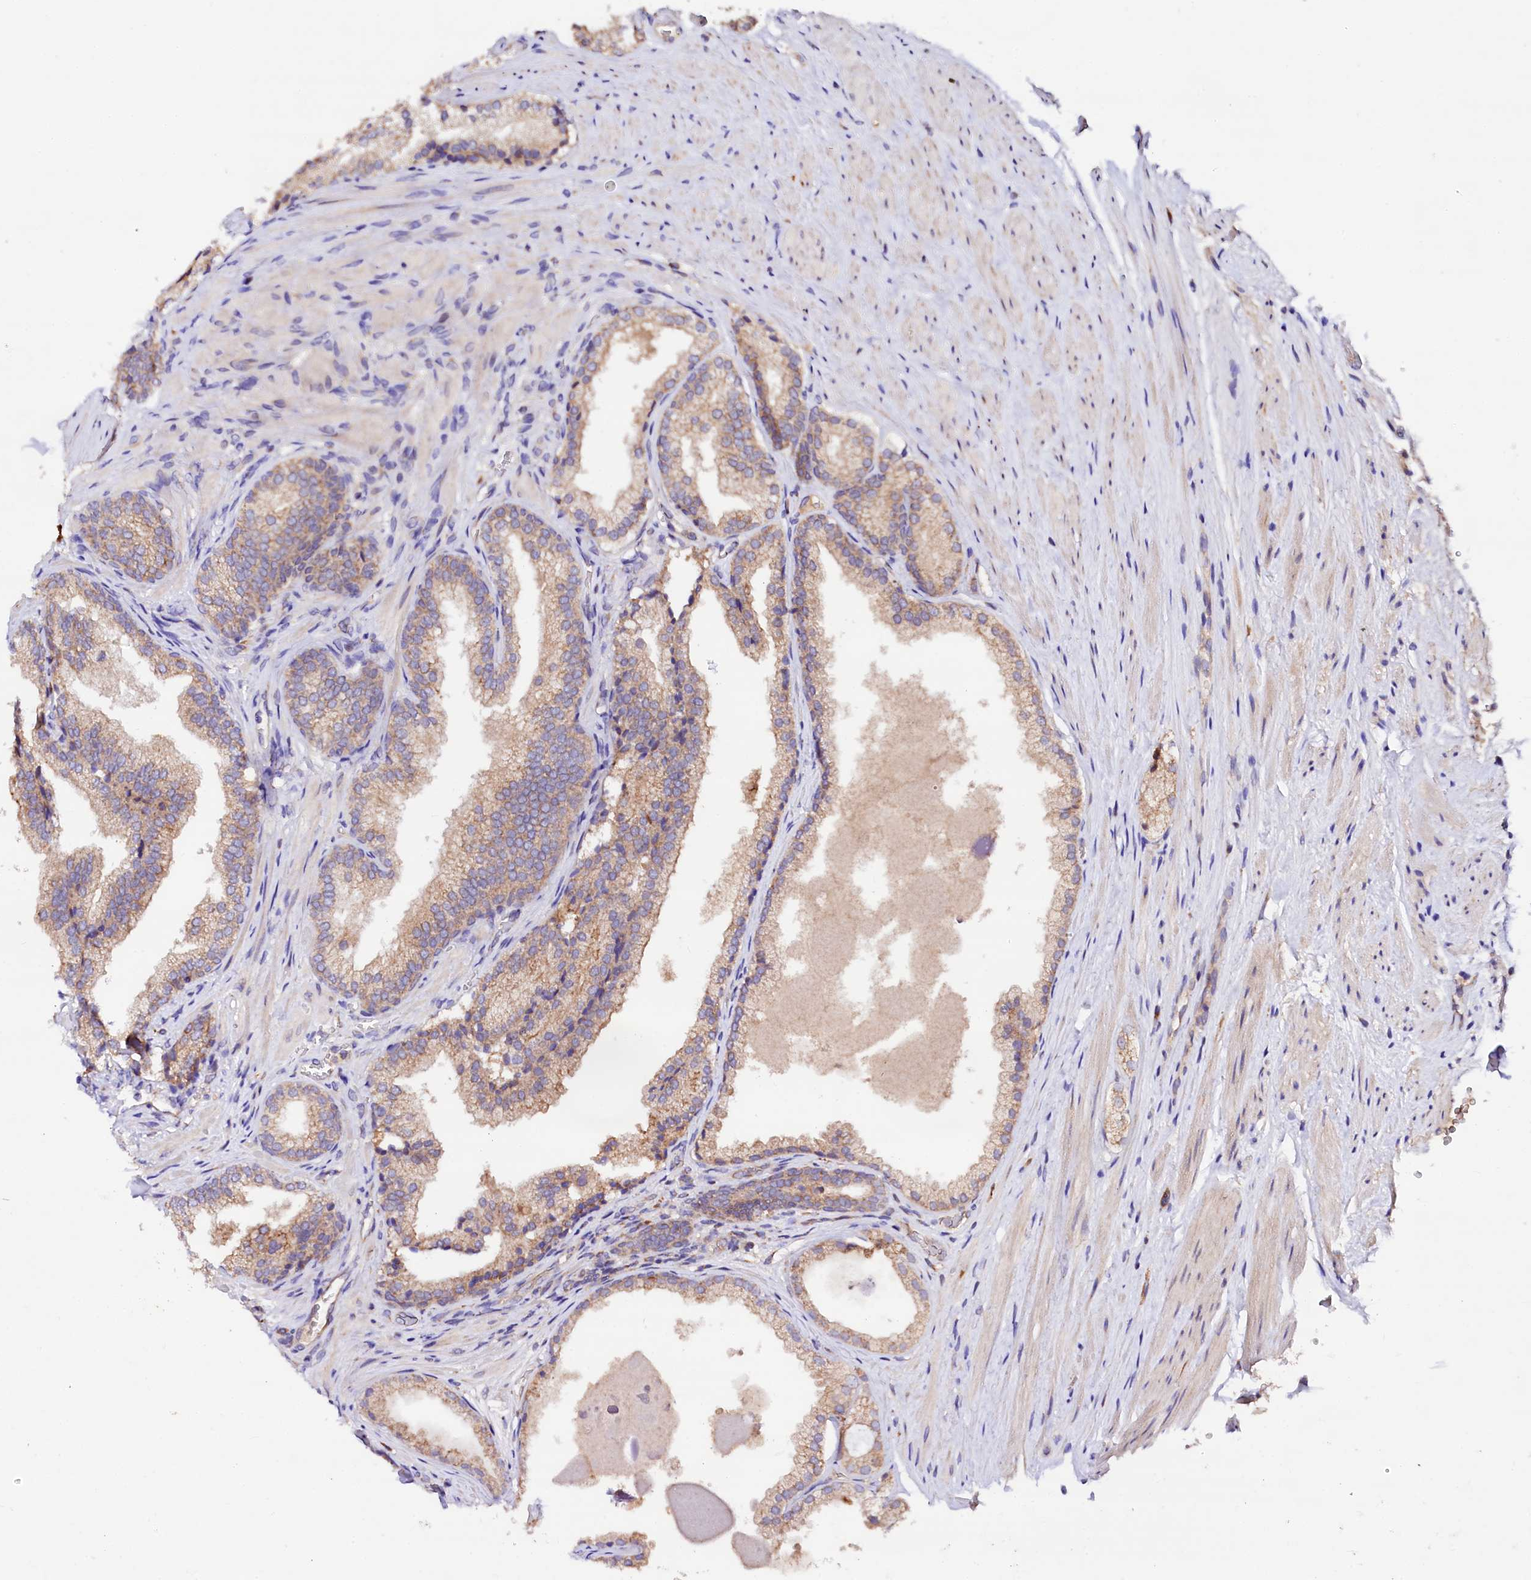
{"staining": {"intensity": "weak", "quantity": "25%-75%", "location": "cytoplasmic/membranous"}, "tissue": "prostate", "cell_type": "Glandular cells", "image_type": "normal", "snomed": [{"axis": "morphology", "description": "Normal tissue, NOS"}, {"axis": "topography", "description": "Prostate"}], "caption": "The histopathology image shows a brown stain indicating the presence of a protein in the cytoplasmic/membranous of glandular cells in prostate. Using DAB (brown) and hematoxylin (blue) stains, captured at high magnification using brightfield microscopy.", "gene": "ST3GAL1", "patient": {"sex": "male", "age": 76}}